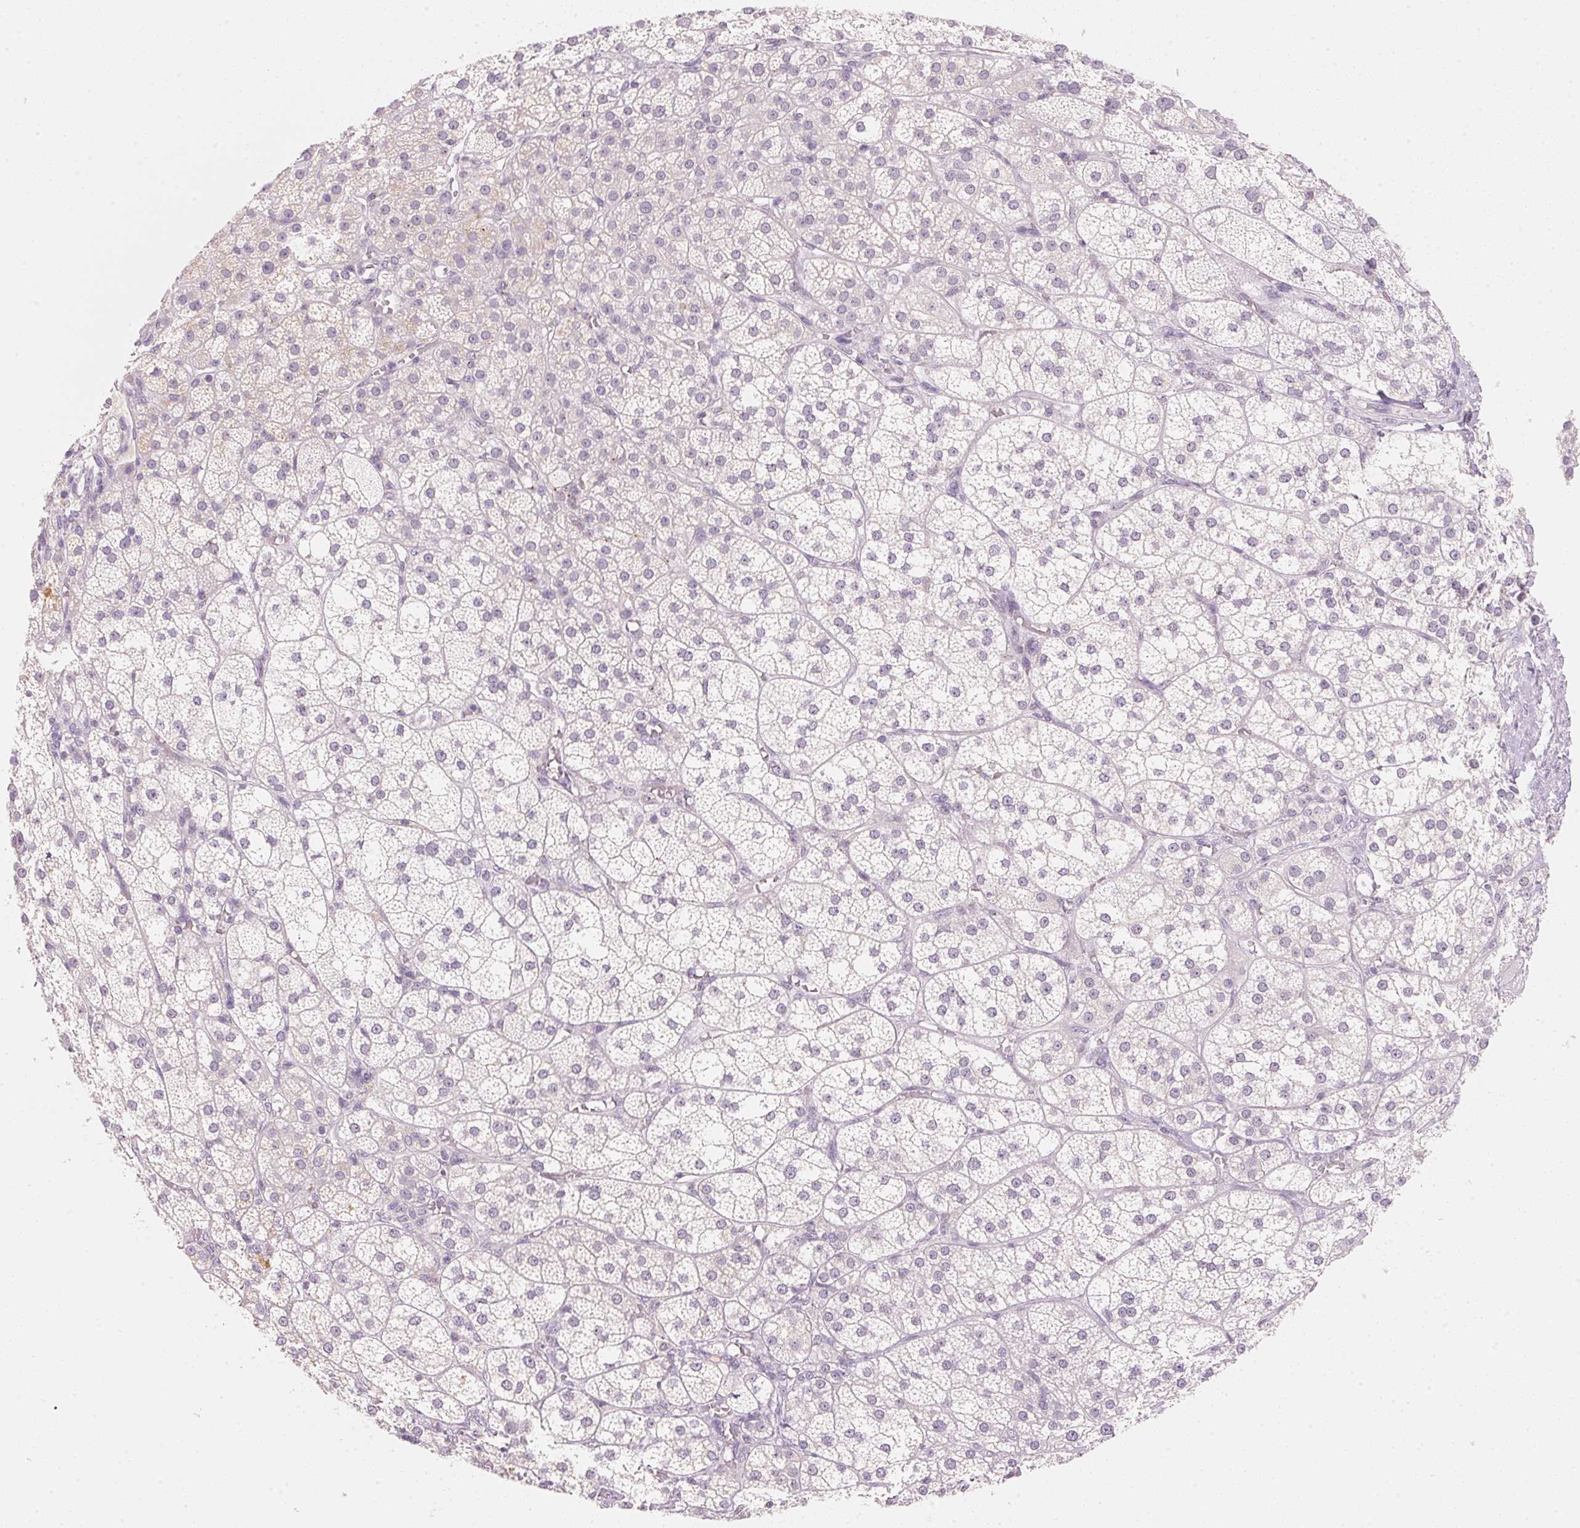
{"staining": {"intensity": "negative", "quantity": "none", "location": "none"}, "tissue": "adrenal gland", "cell_type": "Glandular cells", "image_type": "normal", "snomed": [{"axis": "morphology", "description": "Normal tissue, NOS"}, {"axis": "topography", "description": "Adrenal gland"}], "caption": "The micrograph displays no significant staining in glandular cells of adrenal gland.", "gene": "HOXB13", "patient": {"sex": "female", "age": 60}}